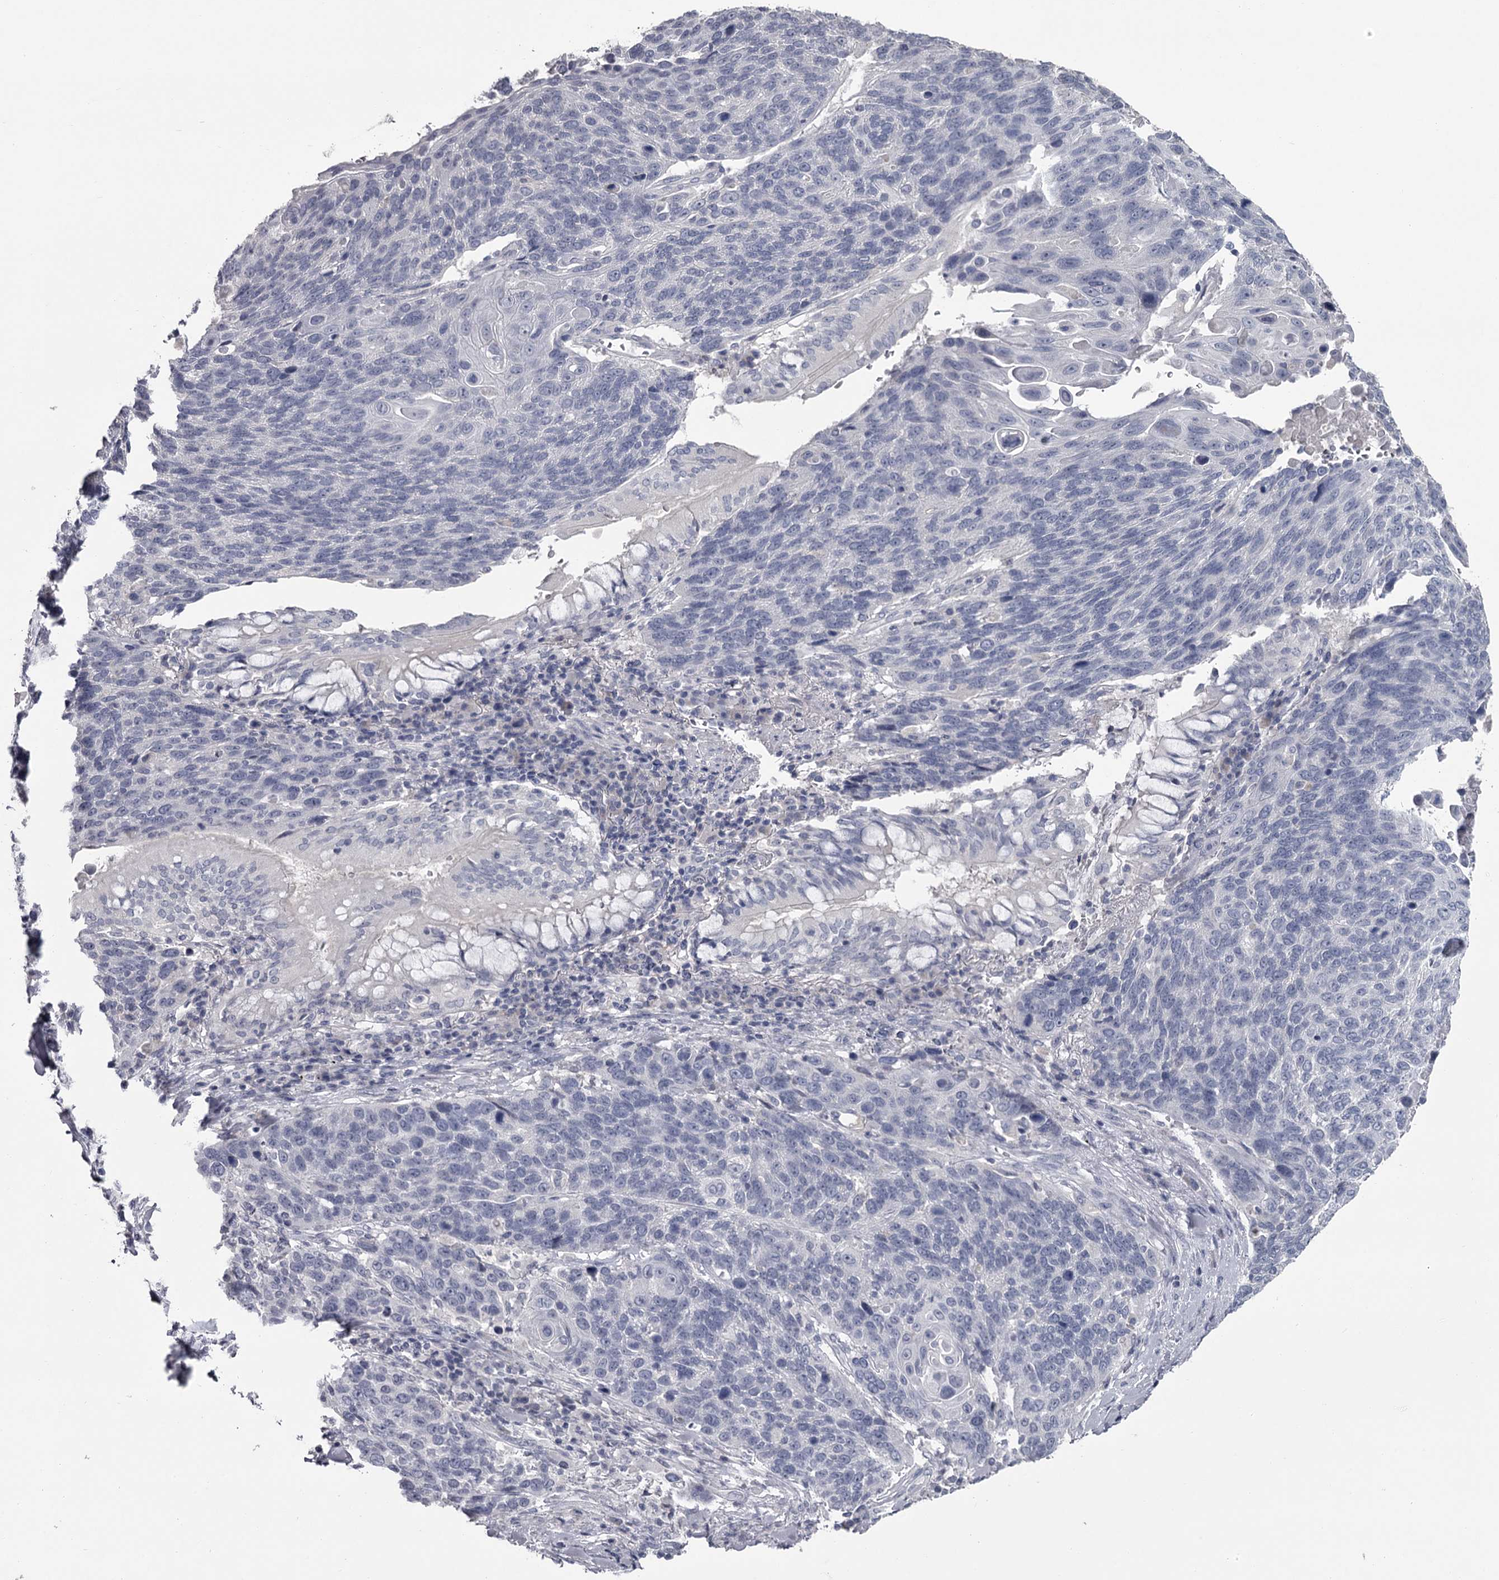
{"staining": {"intensity": "negative", "quantity": "none", "location": "none"}, "tissue": "lung cancer", "cell_type": "Tumor cells", "image_type": "cancer", "snomed": [{"axis": "morphology", "description": "Squamous cell carcinoma, NOS"}, {"axis": "topography", "description": "Lung"}], "caption": "A histopathology image of lung cancer (squamous cell carcinoma) stained for a protein shows no brown staining in tumor cells.", "gene": "DAO", "patient": {"sex": "male", "age": 66}}